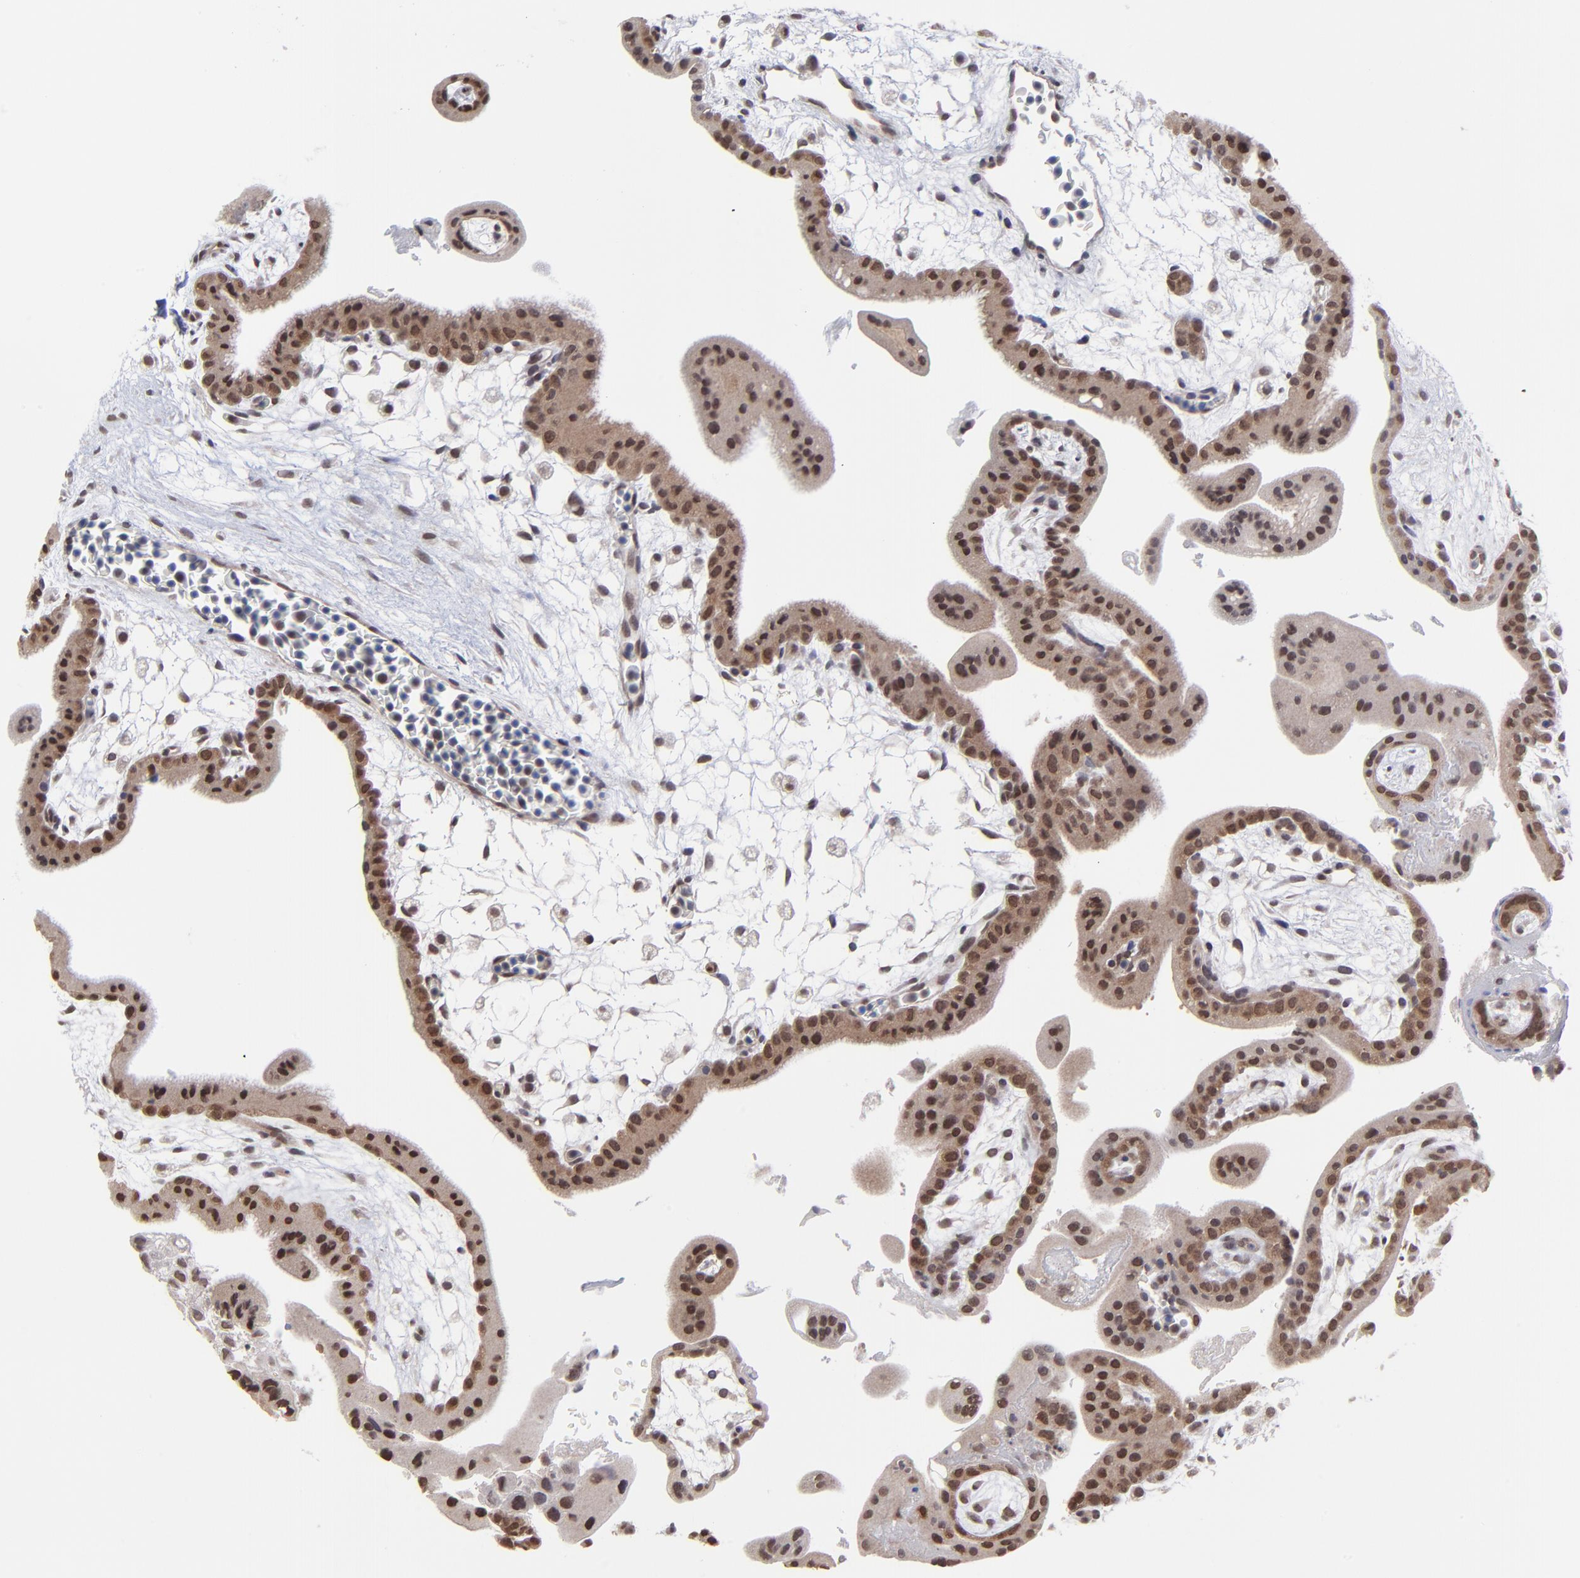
{"staining": {"intensity": "strong", "quantity": ">75%", "location": "nuclear"}, "tissue": "placenta", "cell_type": "Decidual cells", "image_type": "normal", "snomed": [{"axis": "morphology", "description": "Normal tissue, NOS"}, {"axis": "topography", "description": "Placenta"}], "caption": "Normal placenta was stained to show a protein in brown. There is high levels of strong nuclear staining in about >75% of decidual cells.", "gene": "ZNF419", "patient": {"sex": "female", "age": 35}}